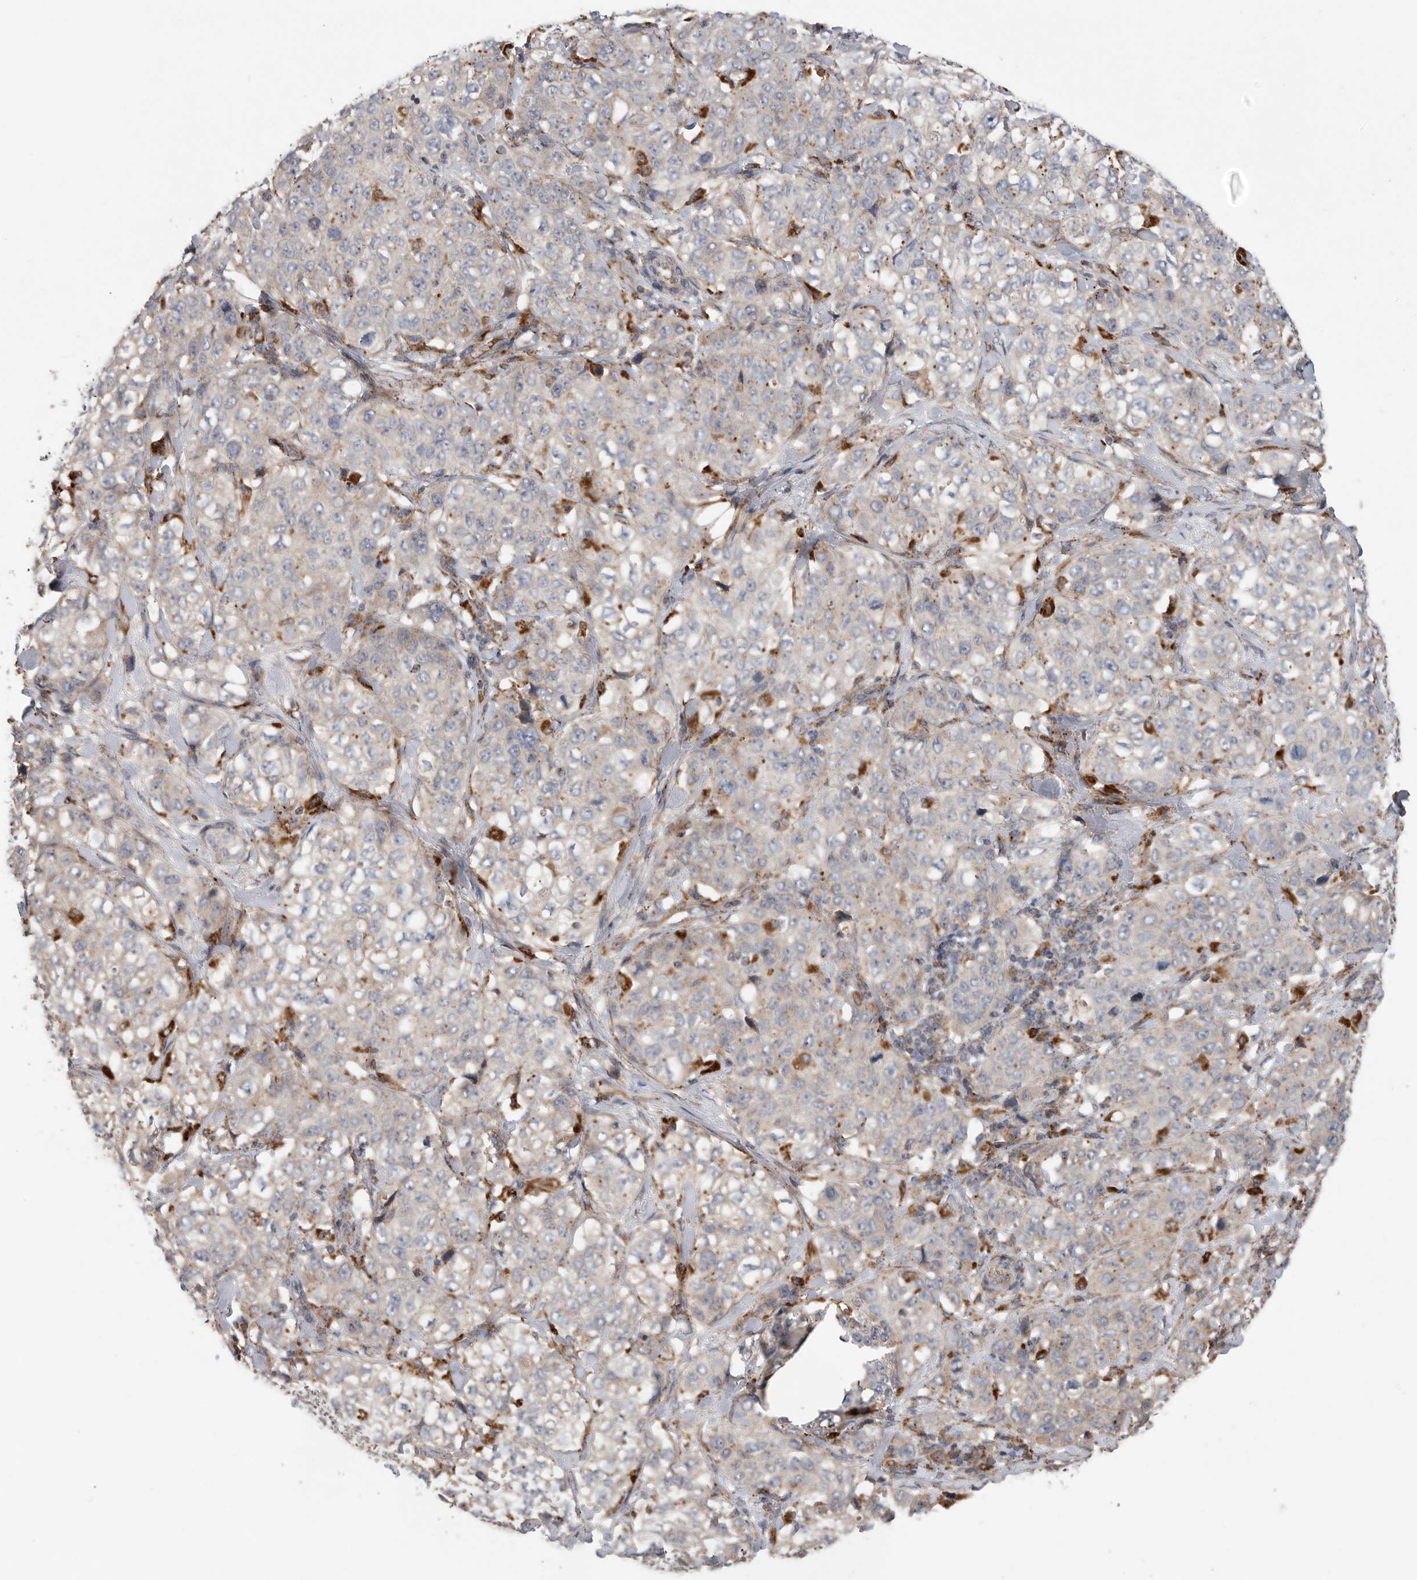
{"staining": {"intensity": "negative", "quantity": "none", "location": "none"}, "tissue": "stomach cancer", "cell_type": "Tumor cells", "image_type": "cancer", "snomed": [{"axis": "morphology", "description": "Adenocarcinoma, NOS"}, {"axis": "topography", "description": "Stomach"}], "caption": "IHC image of human stomach cancer stained for a protein (brown), which exhibits no positivity in tumor cells.", "gene": "GALNS", "patient": {"sex": "male", "age": 48}}